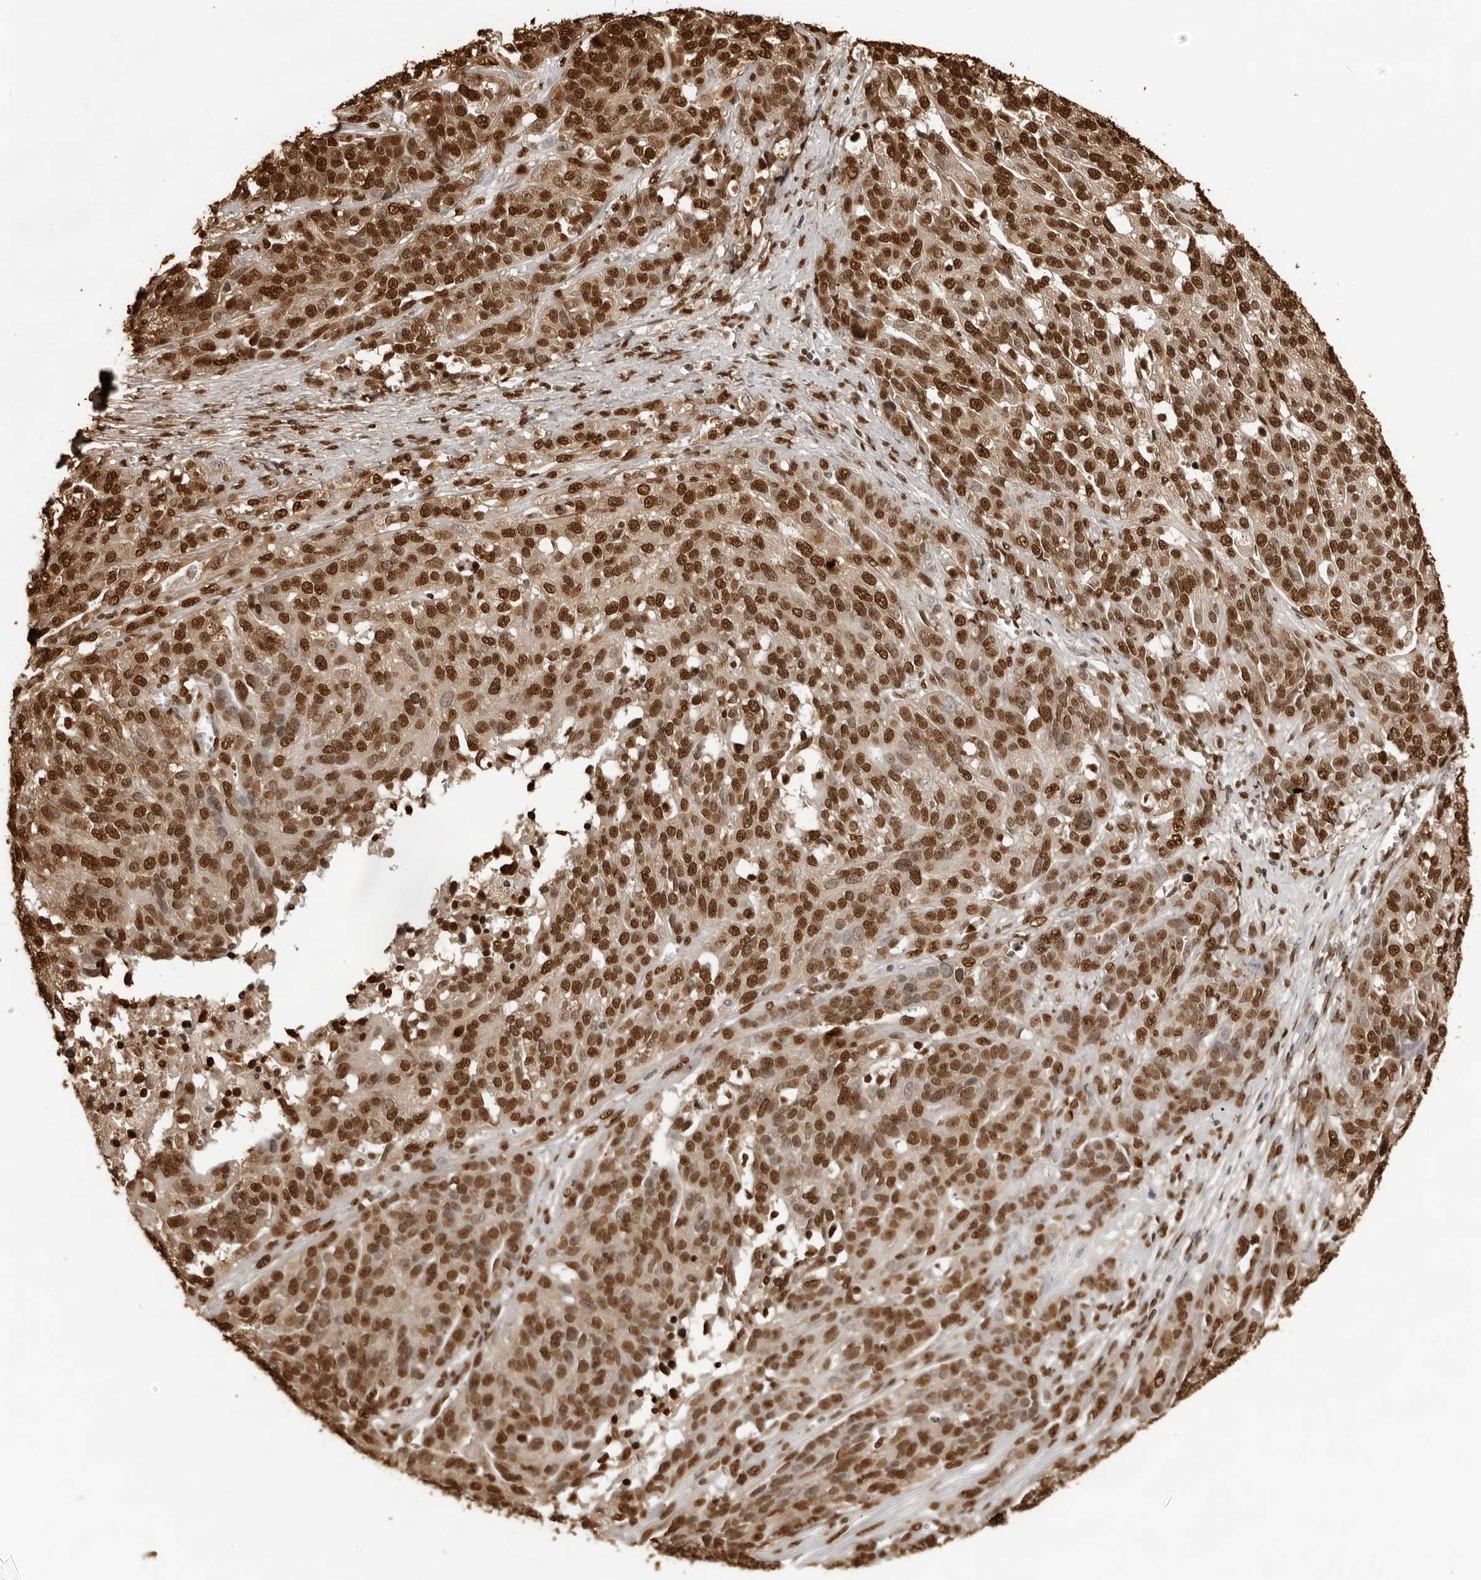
{"staining": {"intensity": "strong", "quantity": ">75%", "location": "nuclear"}, "tissue": "ovarian cancer", "cell_type": "Tumor cells", "image_type": "cancer", "snomed": [{"axis": "morphology", "description": "Cystadenocarcinoma, serous, NOS"}, {"axis": "topography", "description": "Ovary"}], "caption": "A histopathology image of human ovarian serous cystadenocarcinoma stained for a protein reveals strong nuclear brown staining in tumor cells. The staining is performed using DAB (3,3'-diaminobenzidine) brown chromogen to label protein expression. The nuclei are counter-stained blue using hematoxylin.", "gene": "ZFP91", "patient": {"sex": "female", "age": 44}}